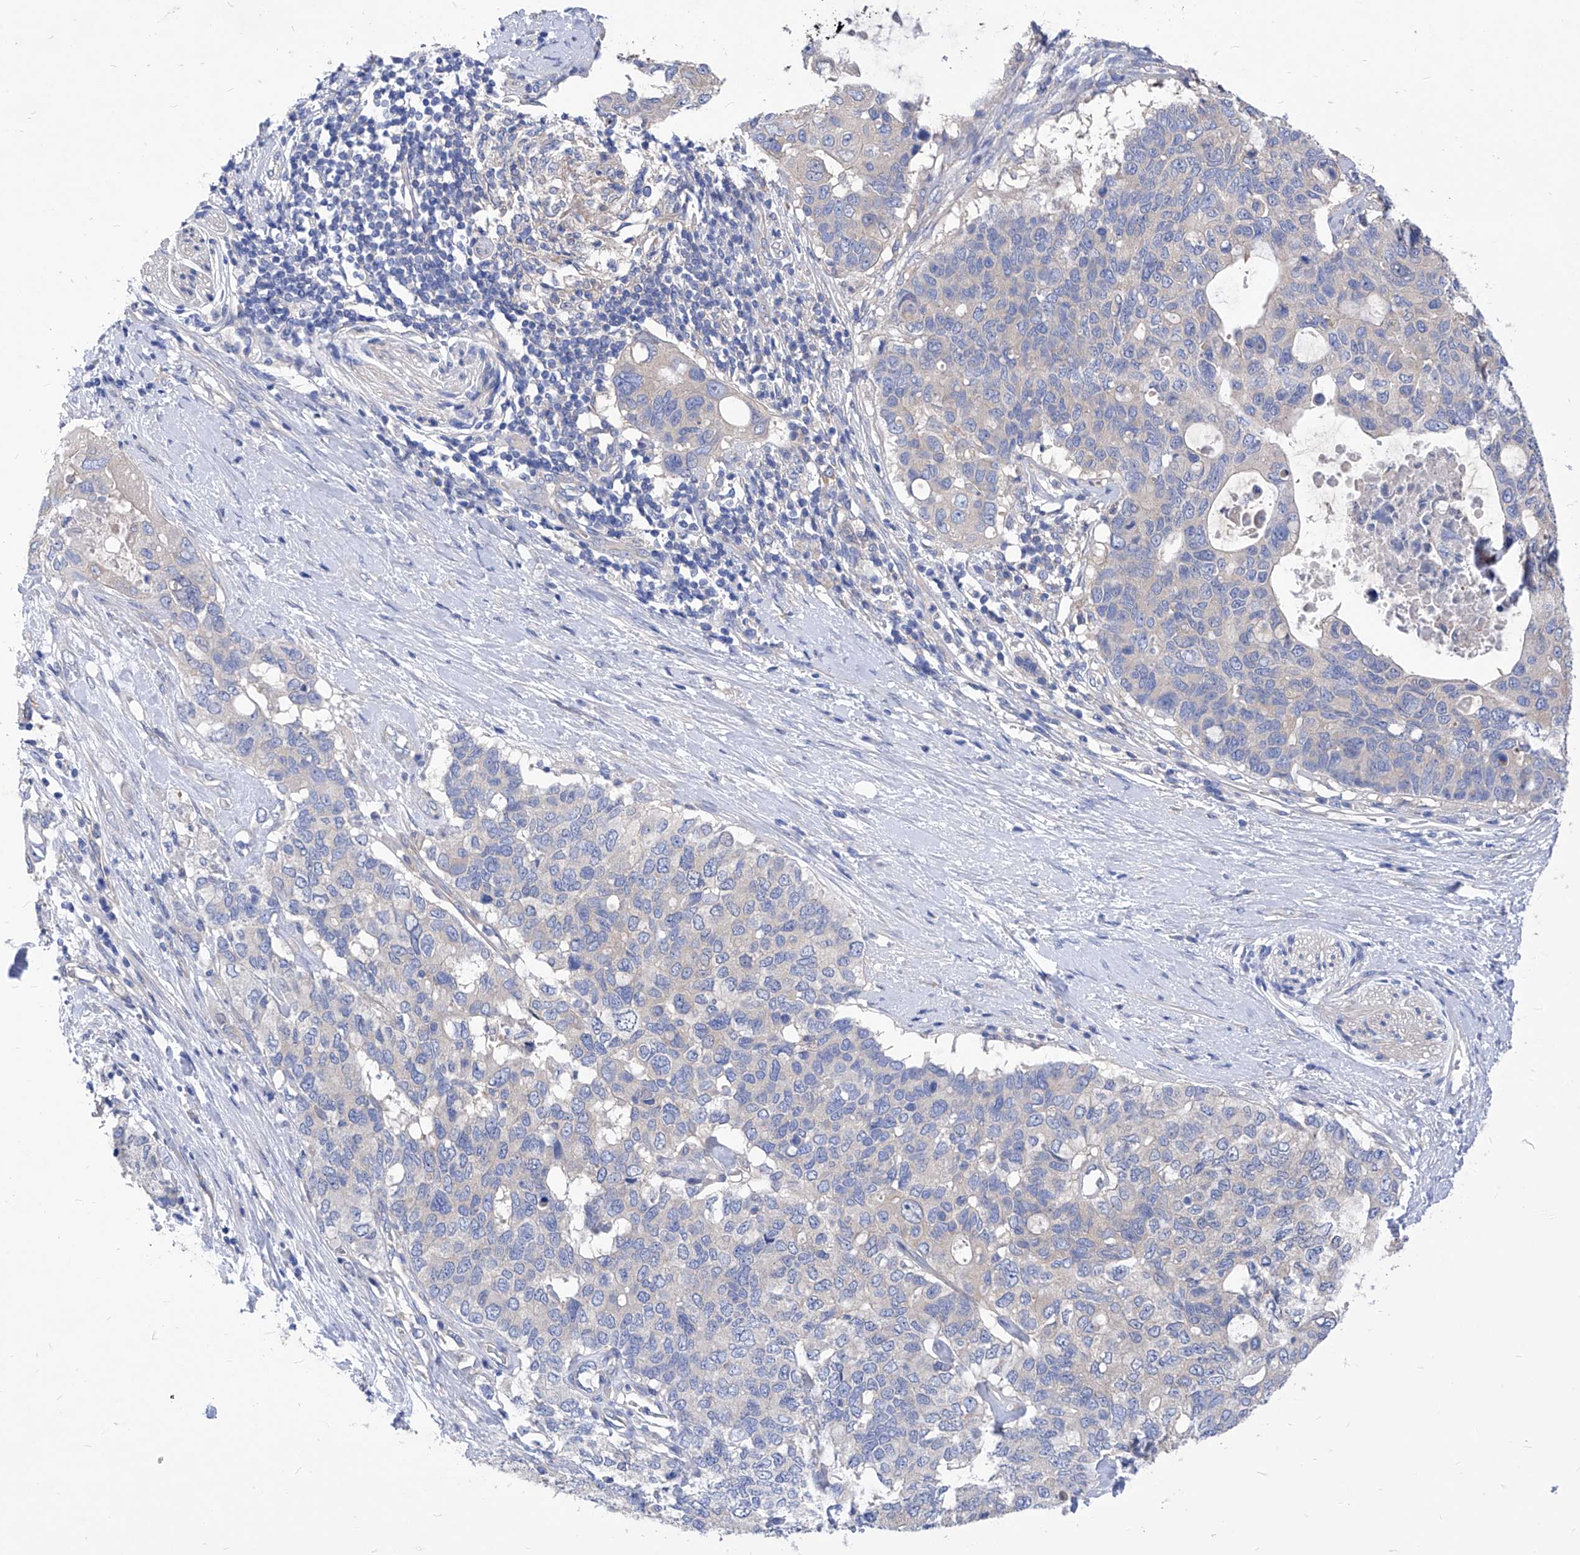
{"staining": {"intensity": "weak", "quantity": "<25%", "location": "cytoplasmic/membranous"}, "tissue": "pancreatic cancer", "cell_type": "Tumor cells", "image_type": "cancer", "snomed": [{"axis": "morphology", "description": "Adenocarcinoma, NOS"}, {"axis": "topography", "description": "Pancreas"}], "caption": "Immunohistochemistry of pancreatic cancer (adenocarcinoma) displays no expression in tumor cells. (Stains: DAB (3,3'-diaminobenzidine) IHC with hematoxylin counter stain, Microscopy: brightfield microscopy at high magnification).", "gene": "XPNPEP1", "patient": {"sex": "female", "age": 56}}